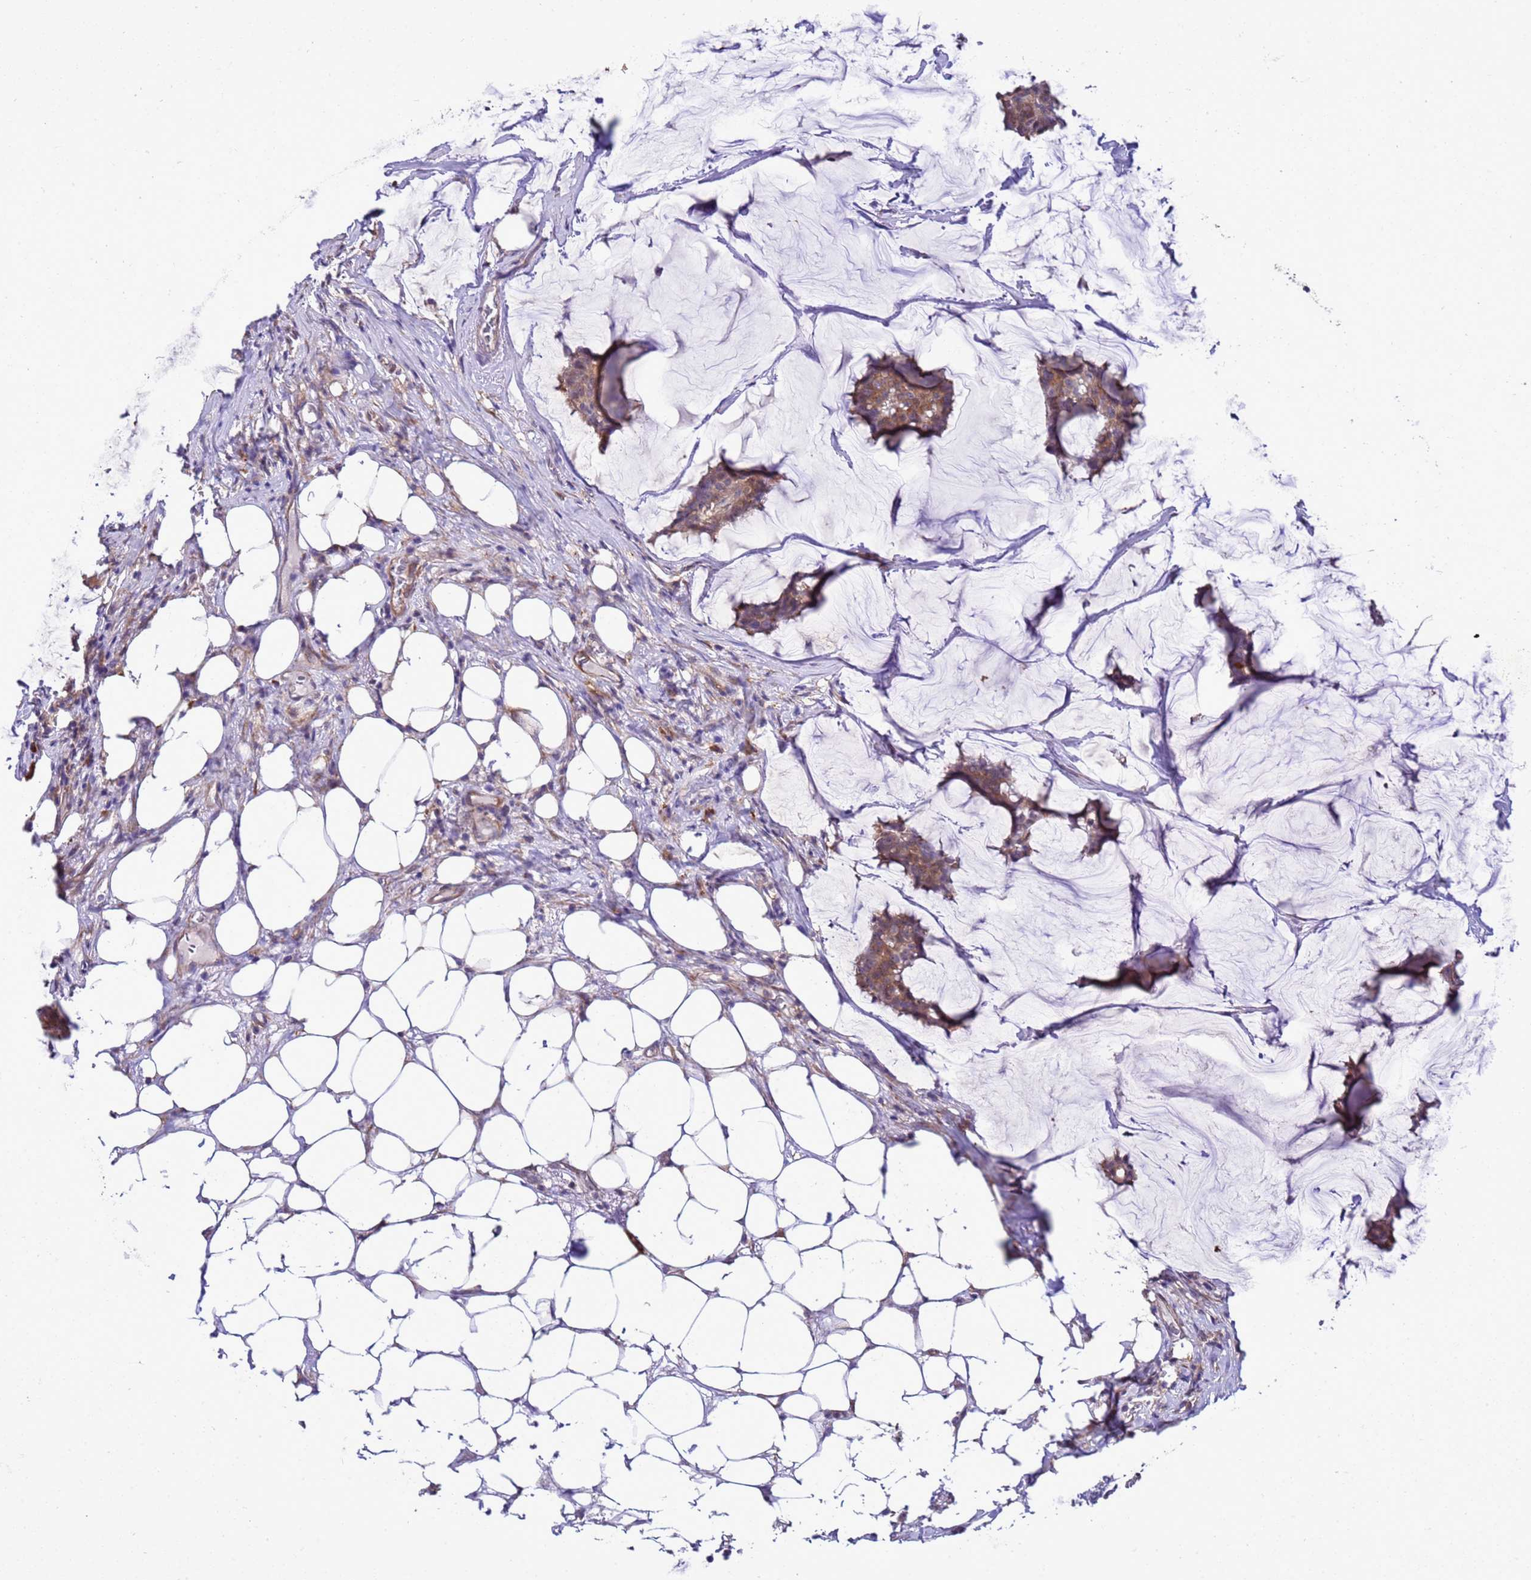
{"staining": {"intensity": "moderate", "quantity": ">75%", "location": "cytoplasmic/membranous"}, "tissue": "breast cancer", "cell_type": "Tumor cells", "image_type": "cancer", "snomed": [{"axis": "morphology", "description": "Duct carcinoma"}, {"axis": "topography", "description": "Breast"}], "caption": "Immunohistochemical staining of intraductal carcinoma (breast) demonstrates medium levels of moderate cytoplasmic/membranous protein positivity in approximately >75% of tumor cells.", "gene": "GEN1", "patient": {"sex": "female", "age": 93}}